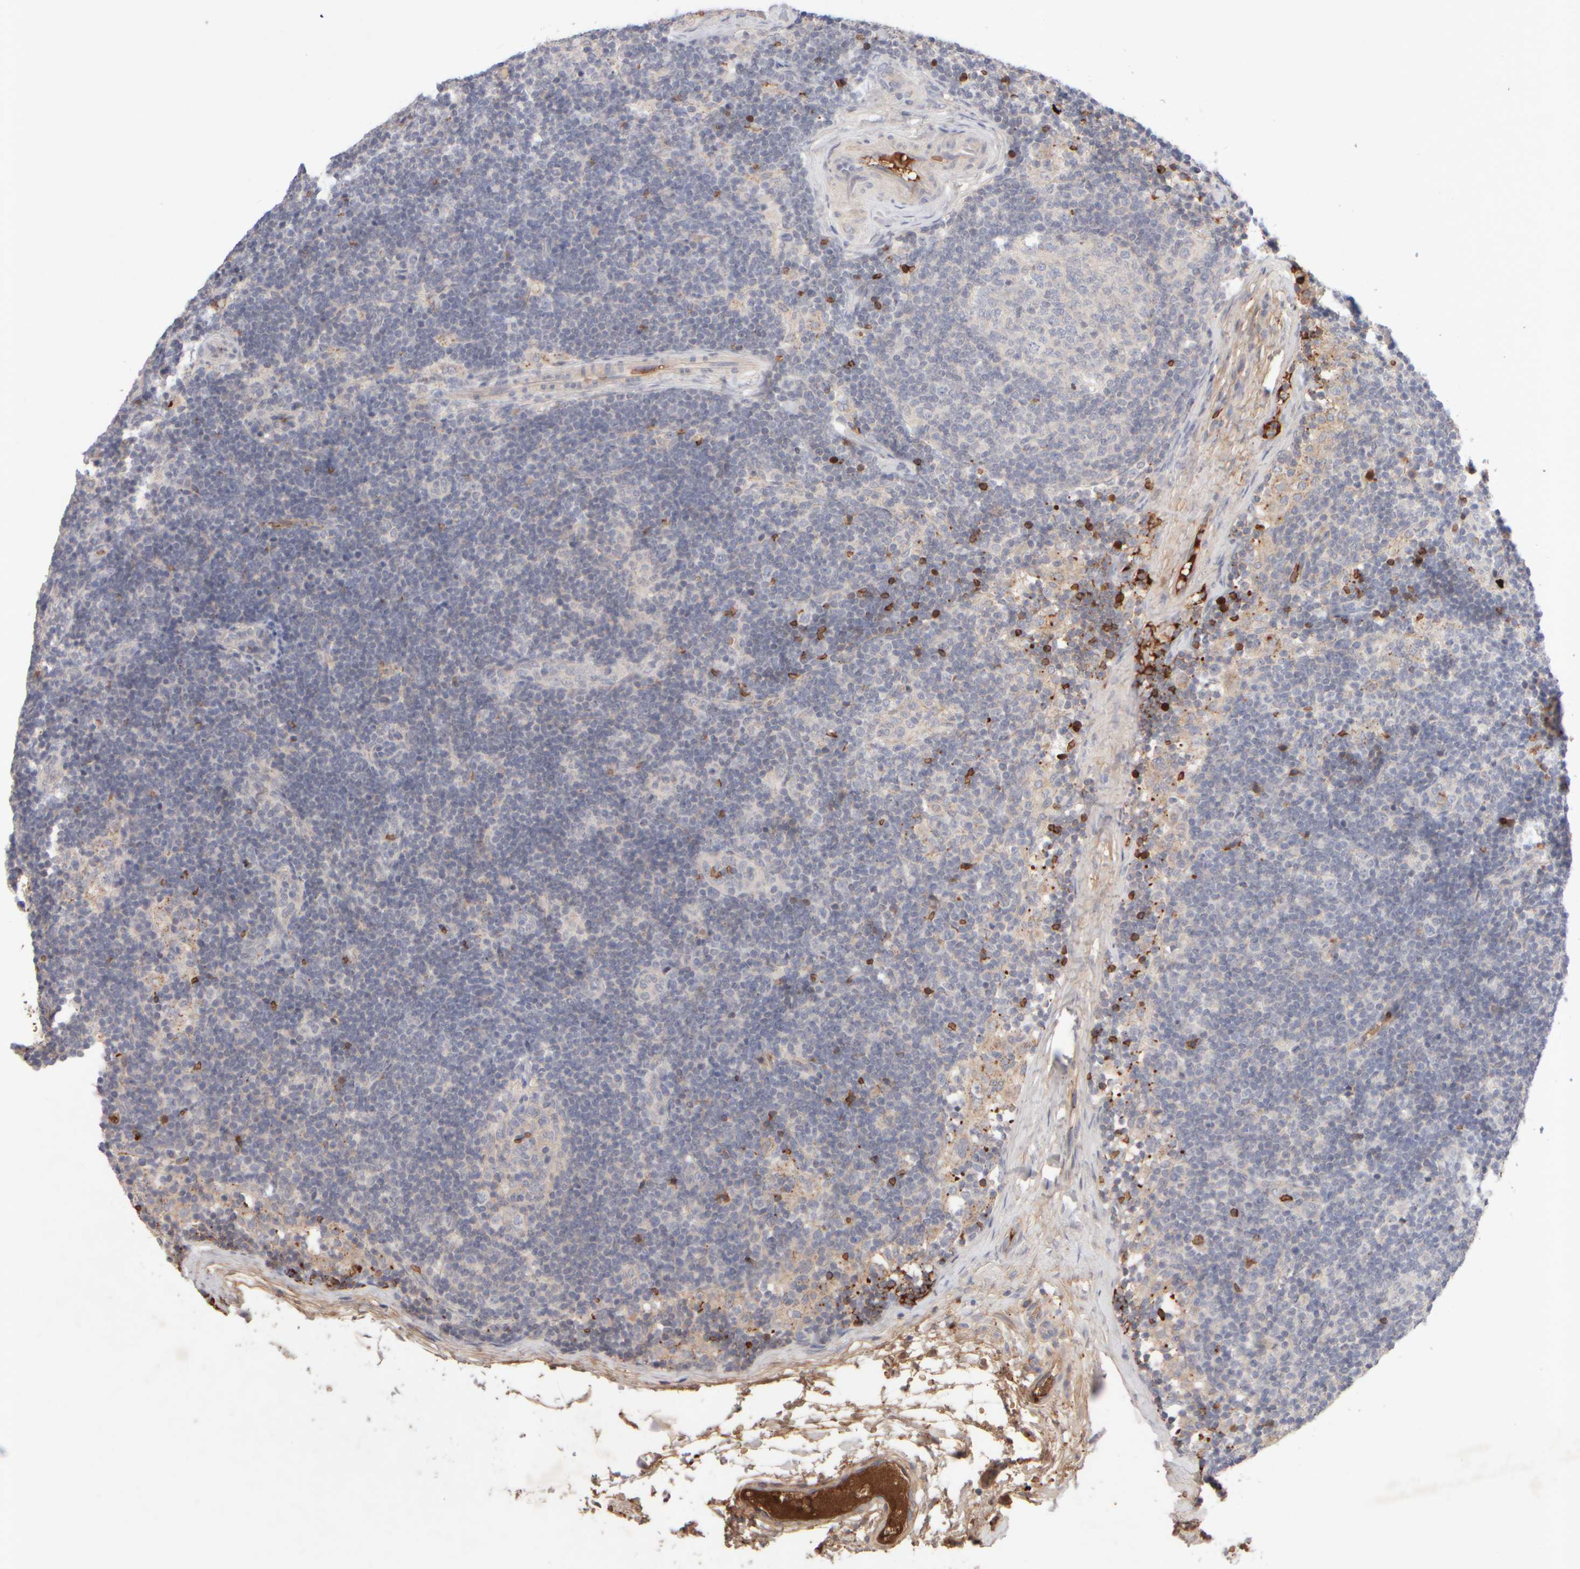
{"staining": {"intensity": "negative", "quantity": "none", "location": "none"}, "tissue": "lymph node", "cell_type": "Germinal center cells", "image_type": "normal", "snomed": [{"axis": "morphology", "description": "Normal tissue, NOS"}, {"axis": "topography", "description": "Lymph node"}], "caption": "Histopathology image shows no significant protein positivity in germinal center cells of benign lymph node.", "gene": "MST1", "patient": {"sex": "female", "age": 22}}